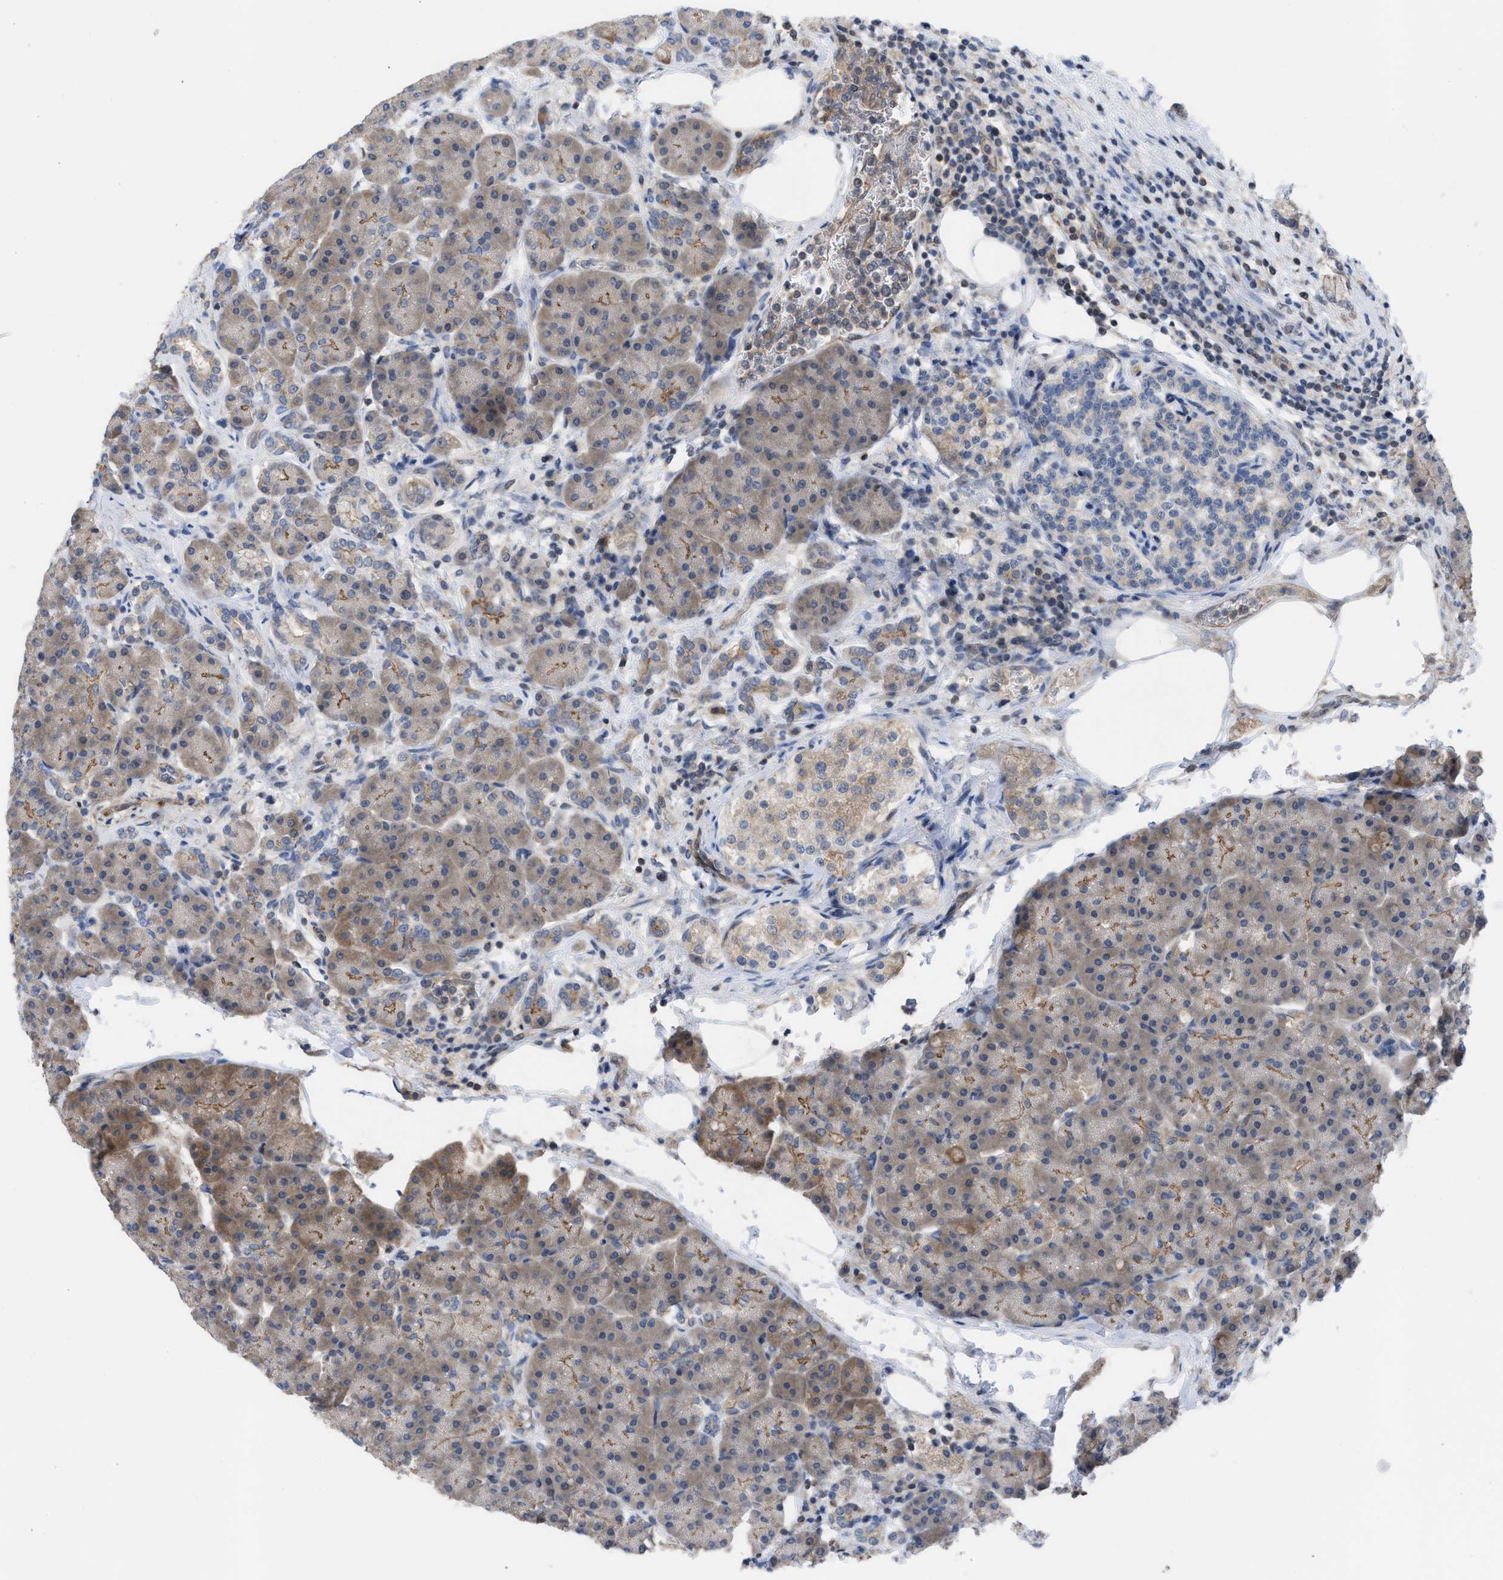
{"staining": {"intensity": "moderate", "quantity": ">75%", "location": "cytoplasmic/membranous"}, "tissue": "pancreas", "cell_type": "Exocrine glandular cells", "image_type": "normal", "snomed": [{"axis": "morphology", "description": "Normal tissue, NOS"}, {"axis": "topography", "description": "Pancreas"}], "caption": "Immunohistochemistry image of unremarkable pancreas stained for a protein (brown), which reveals medium levels of moderate cytoplasmic/membranous positivity in about >75% of exocrine glandular cells.", "gene": "LDAF1", "patient": {"sex": "female", "age": 70}}